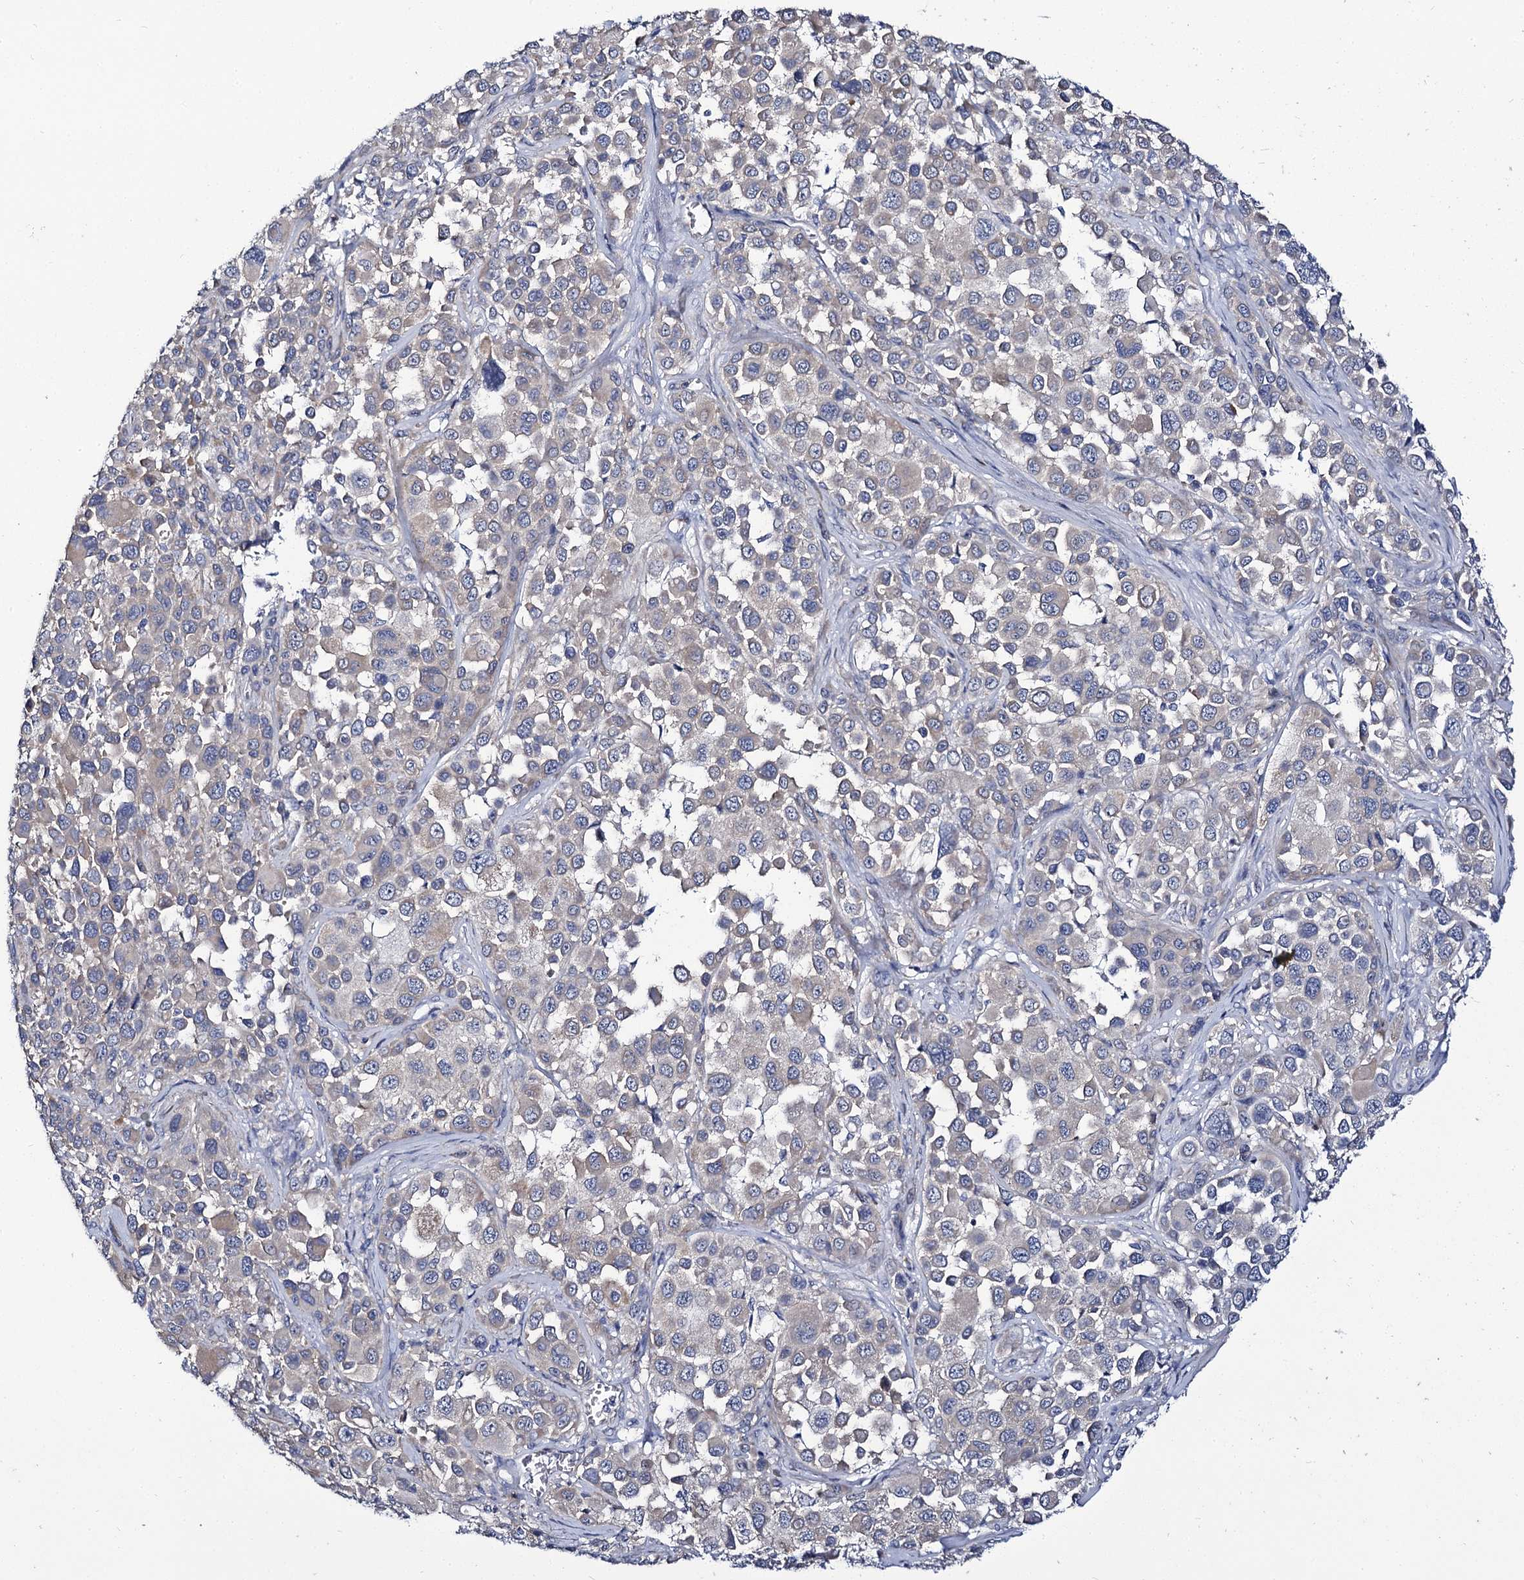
{"staining": {"intensity": "negative", "quantity": "none", "location": "none"}, "tissue": "melanoma", "cell_type": "Tumor cells", "image_type": "cancer", "snomed": [{"axis": "morphology", "description": "Malignant melanoma, NOS"}, {"axis": "topography", "description": "Skin of trunk"}], "caption": "Immunohistochemical staining of melanoma demonstrates no significant positivity in tumor cells.", "gene": "PANX2", "patient": {"sex": "male", "age": 71}}